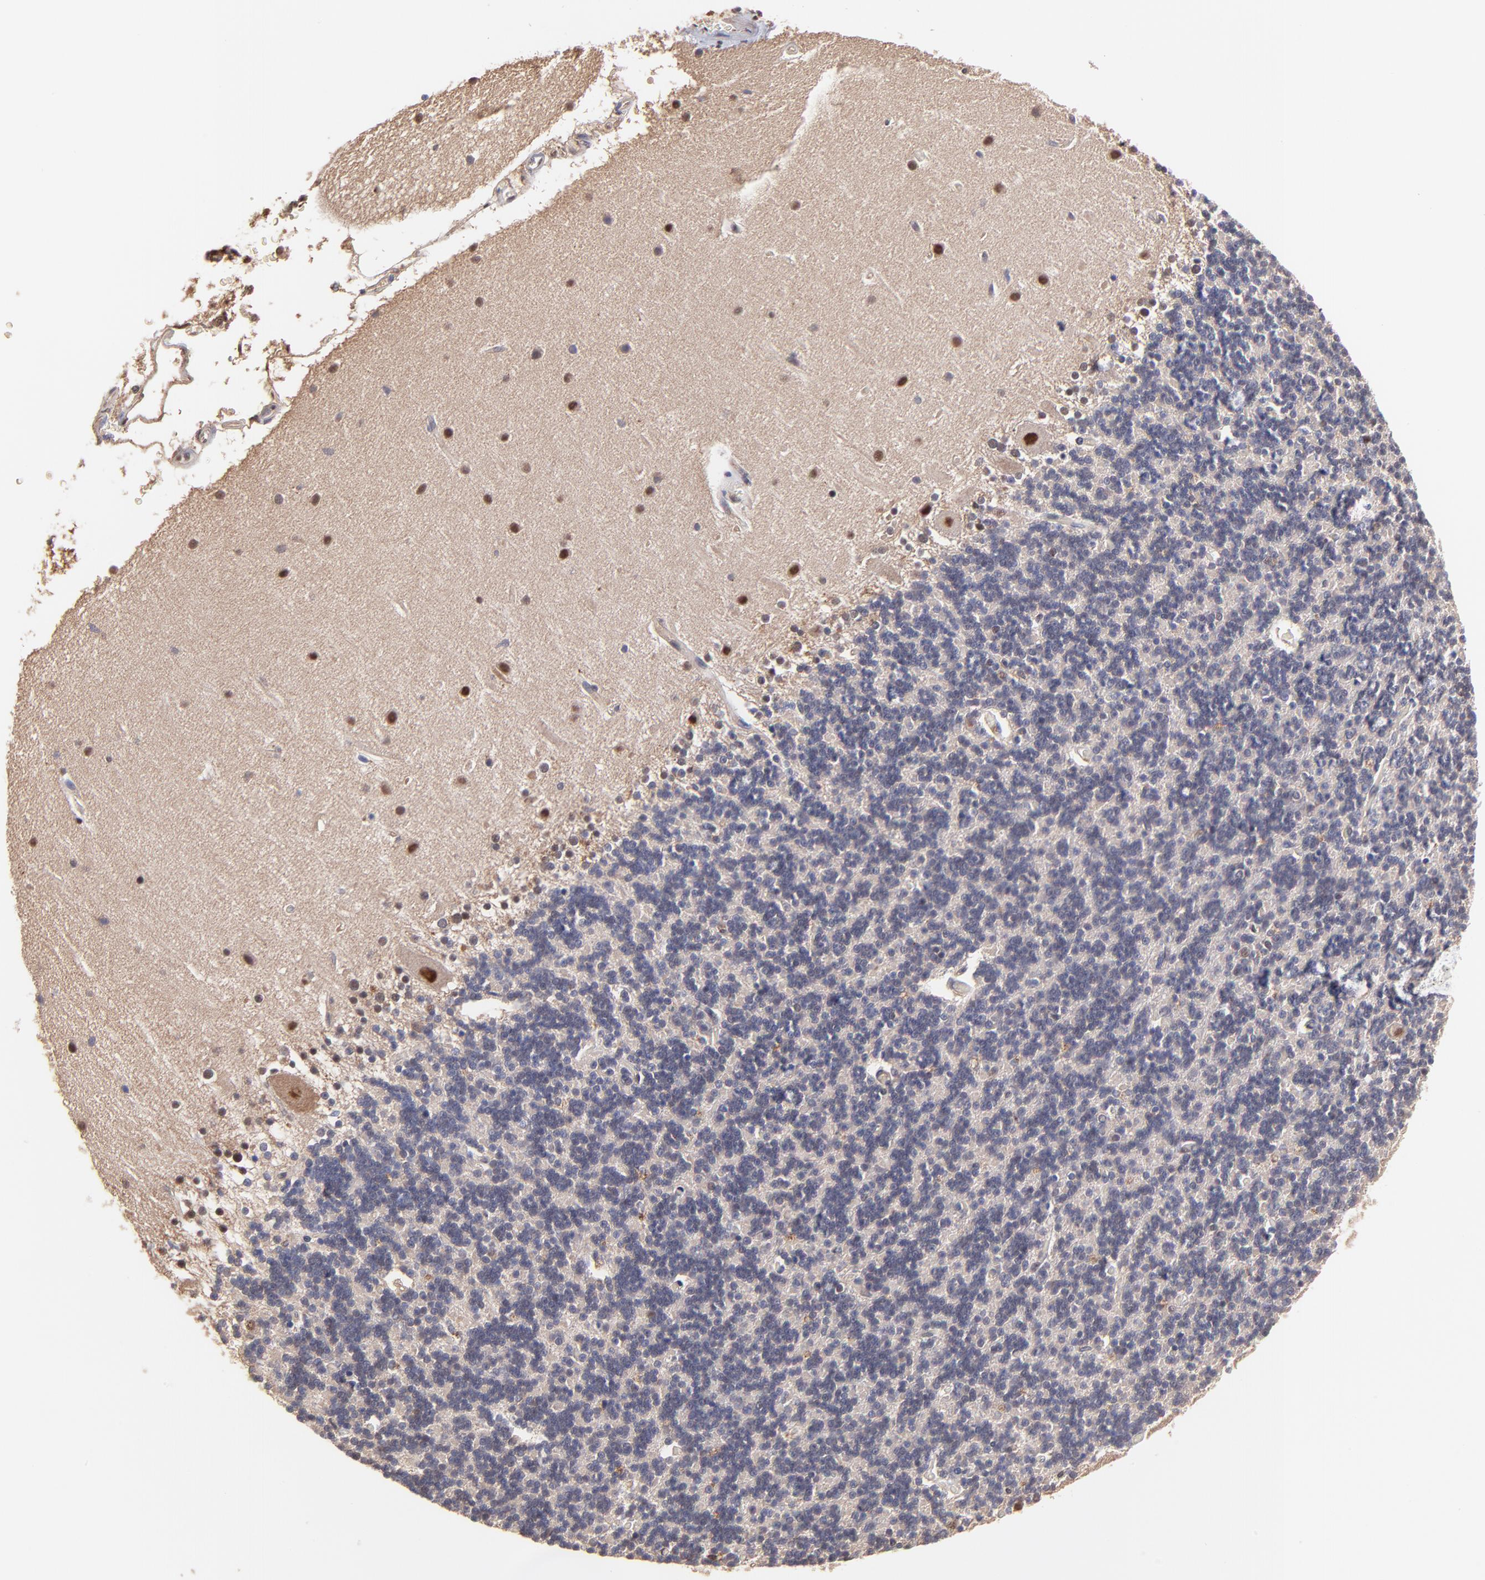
{"staining": {"intensity": "negative", "quantity": "none", "location": "none"}, "tissue": "cerebellum", "cell_type": "Cells in granular layer", "image_type": "normal", "snomed": [{"axis": "morphology", "description": "Normal tissue, NOS"}, {"axis": "topography", "description": "Cerebellum"}], "caption": "This is a micrograph of immunohistochemistry (IHC) staining of unremarkable cerebellum, which shows no staining in cells in granular layer. (IHC, brightfield microscopy, high magnification).", "gene": "PSMA6", "patient": {"sex": "female", "age": 54}}